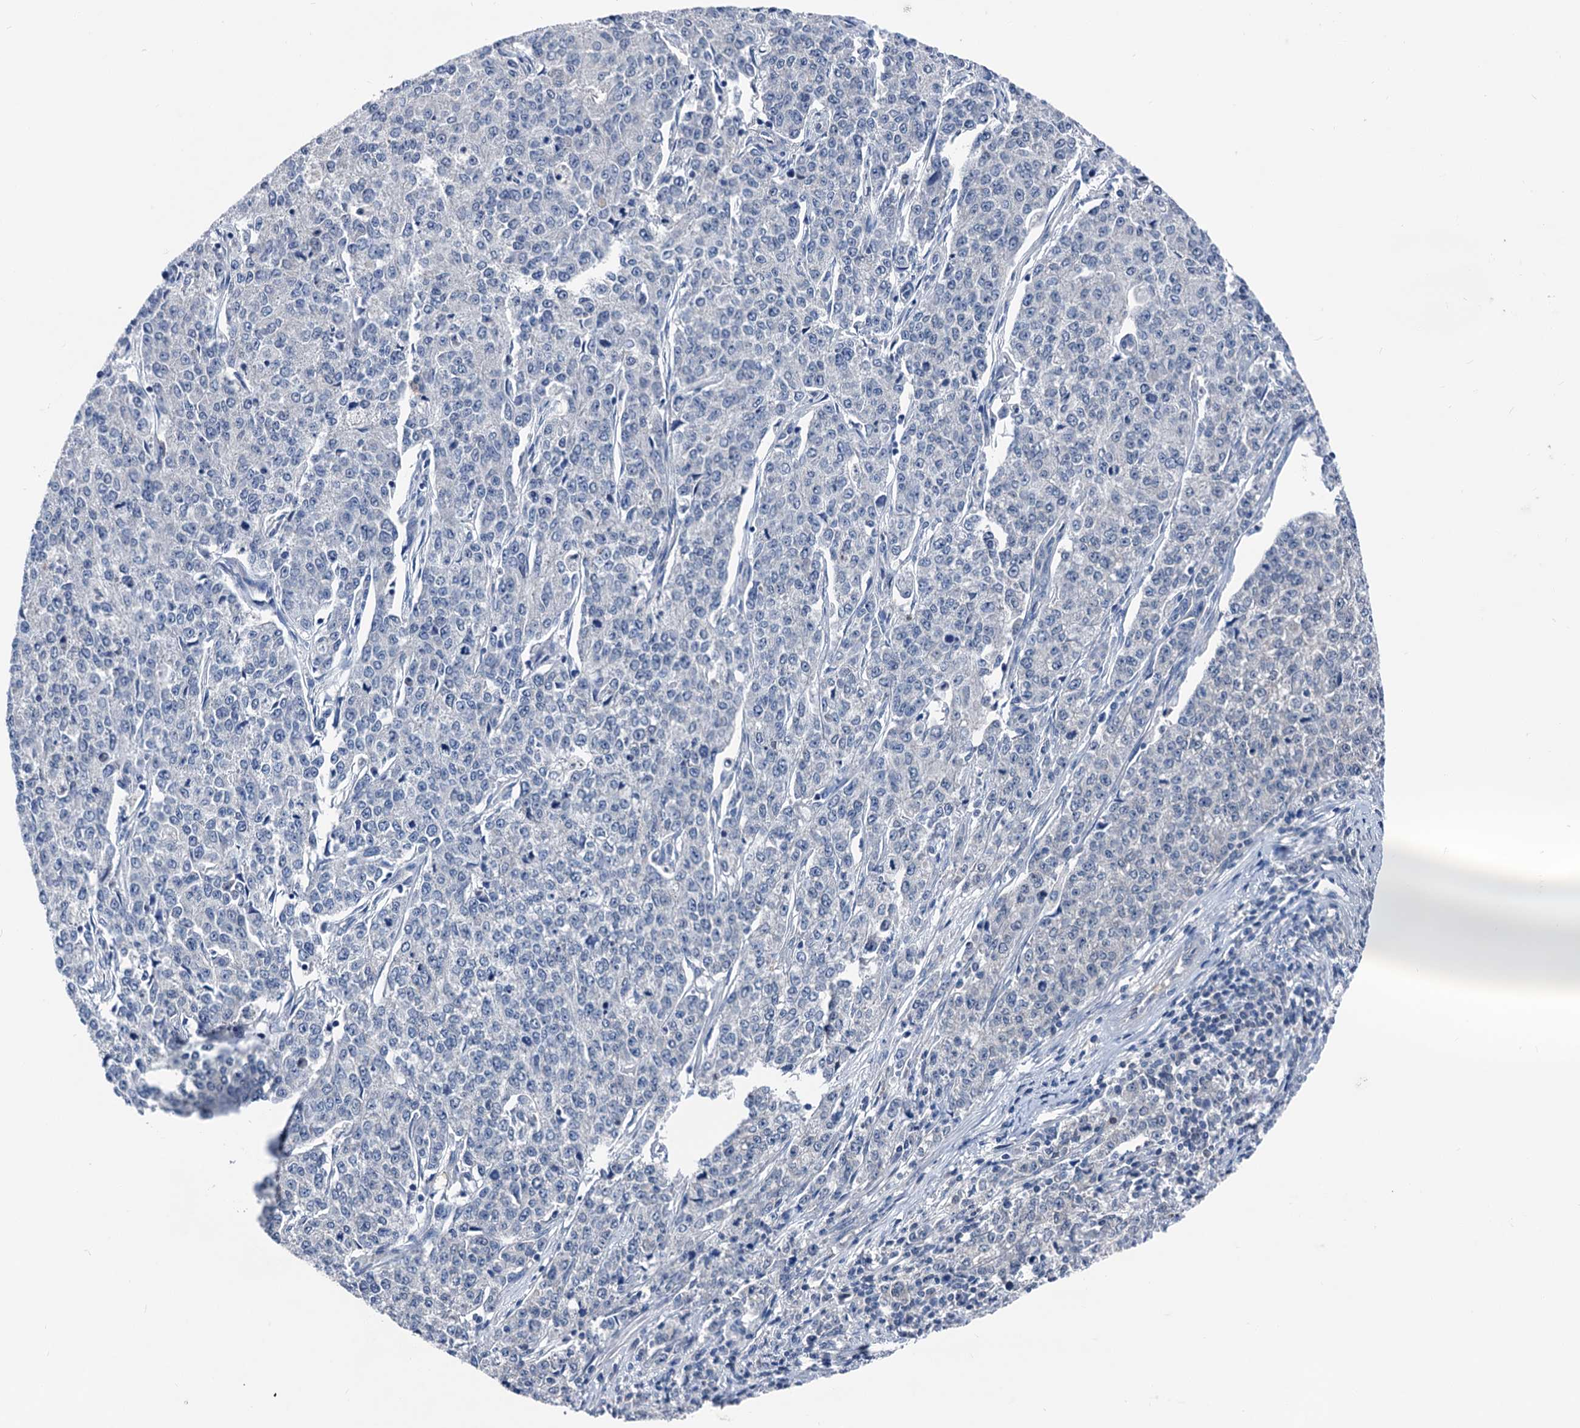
{"staining": {"intensity": "negative", "quantity": "none", "location": "none"}, "tissue": "endometrial cancer", "cell_type": "Tumor cells", "image_type": "cancer", "snomed": [{"axis": "morphology", "description": "Adenocarcinoma, NOS"}, {"axis": "topography", "description": "Endometrium"}], "caption": "This is an IHC histopathology image of endometrial adenocarcinoma. There is no staining in tumor cells.", "gene": "GLO1", "patient": {"sex": "female", "age": 50}}